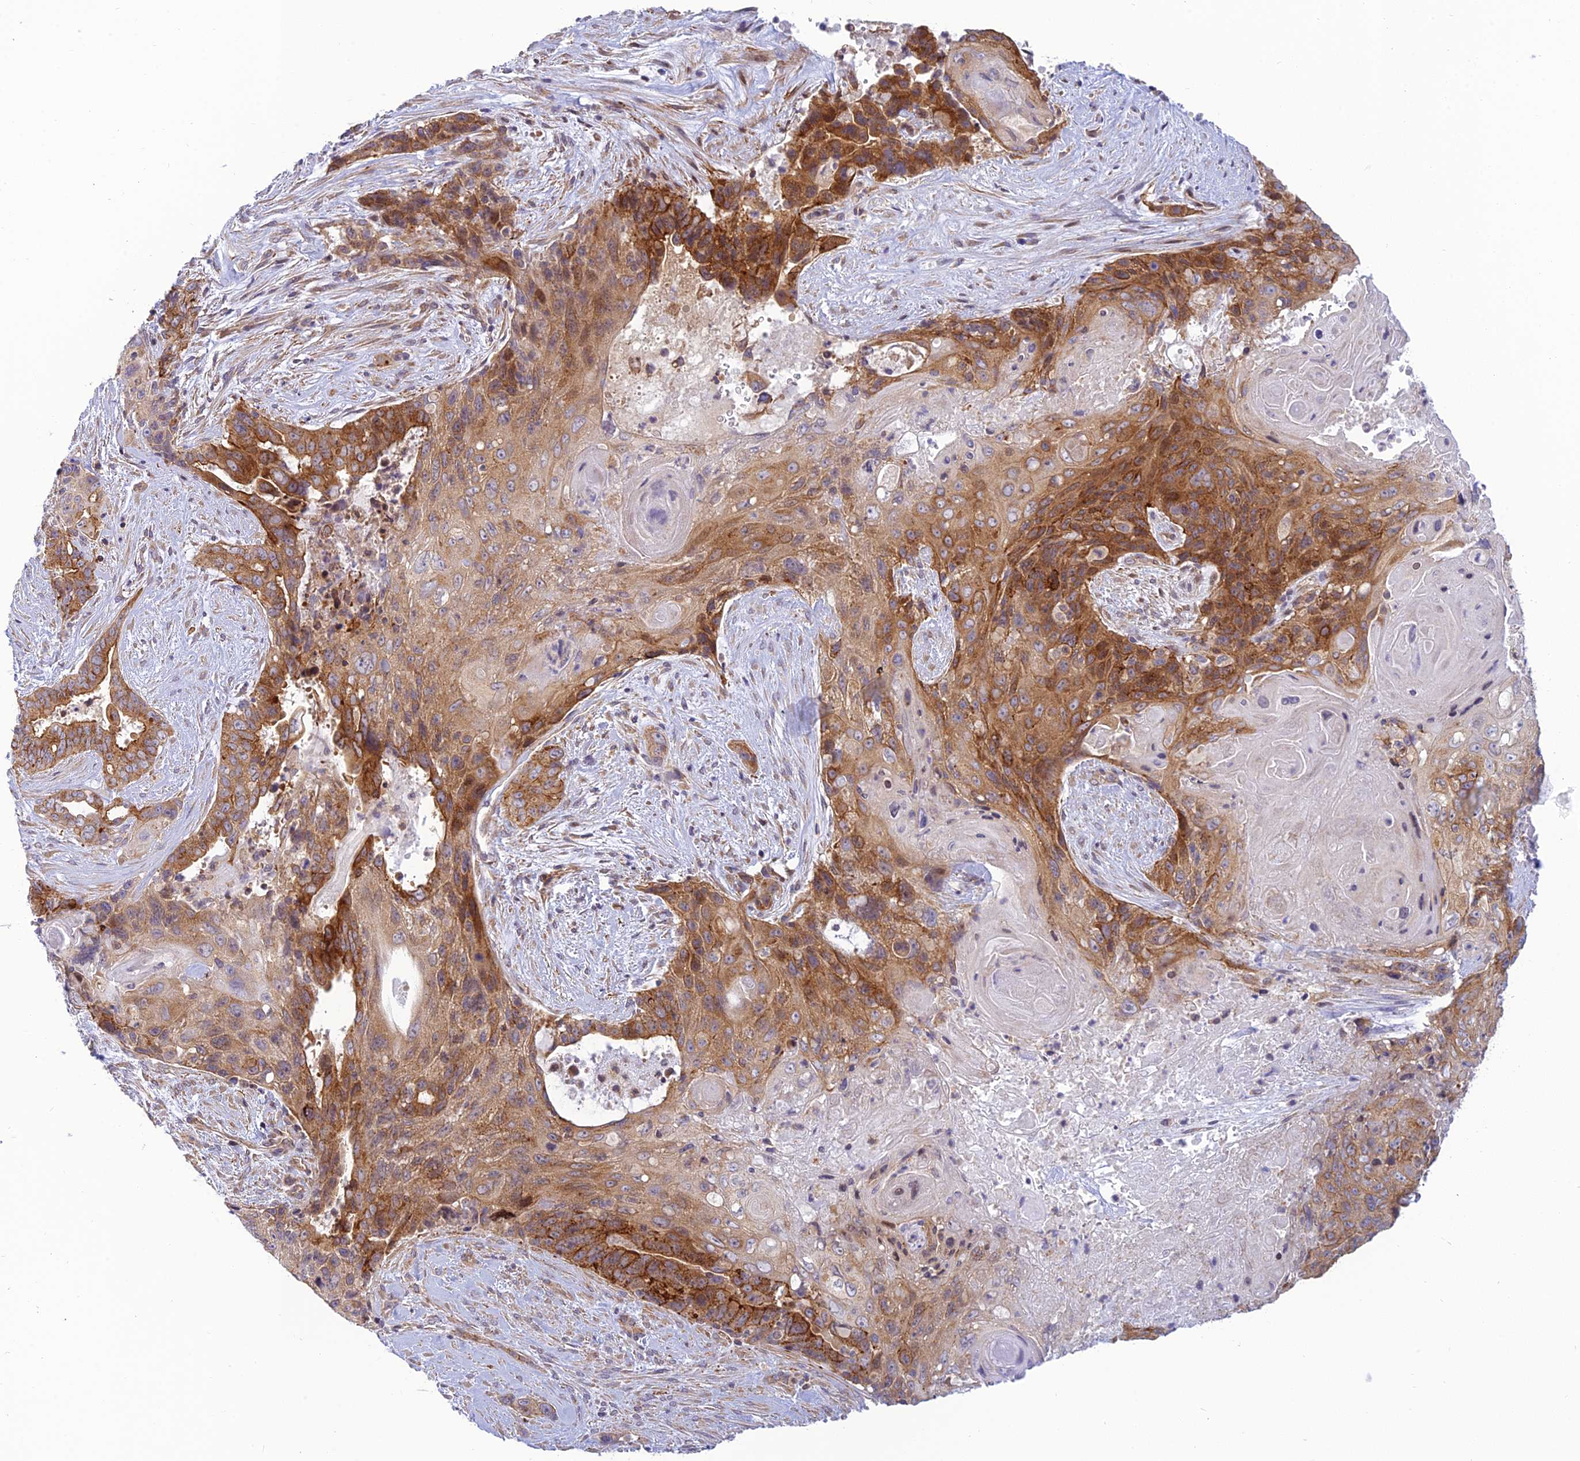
{"staining": {"intensity": "strong", "quantity": ">75%", "location": "cytoplasmic/membranous"}, "tissue": "pancreatic cancer", "cell_type": "Tumor cells", "image_type": "cancer", "snomed": [{"axis": "morphology", "description": "Adenocarcinoma, NOS"}, {"axis": "topography", "description": "Pancreas"}], "caption": "Immunohistochemical staining of adenocarcinoma (pancreatic) shows high levels of strong cytoplasmic/membranous protein positivity in approximately >75% of tumor cells. (Brightfield microscopy of DAB IHC at high magnification).", "gene": "HOOK2", "patient": {"sex": "male", "age": 80}}